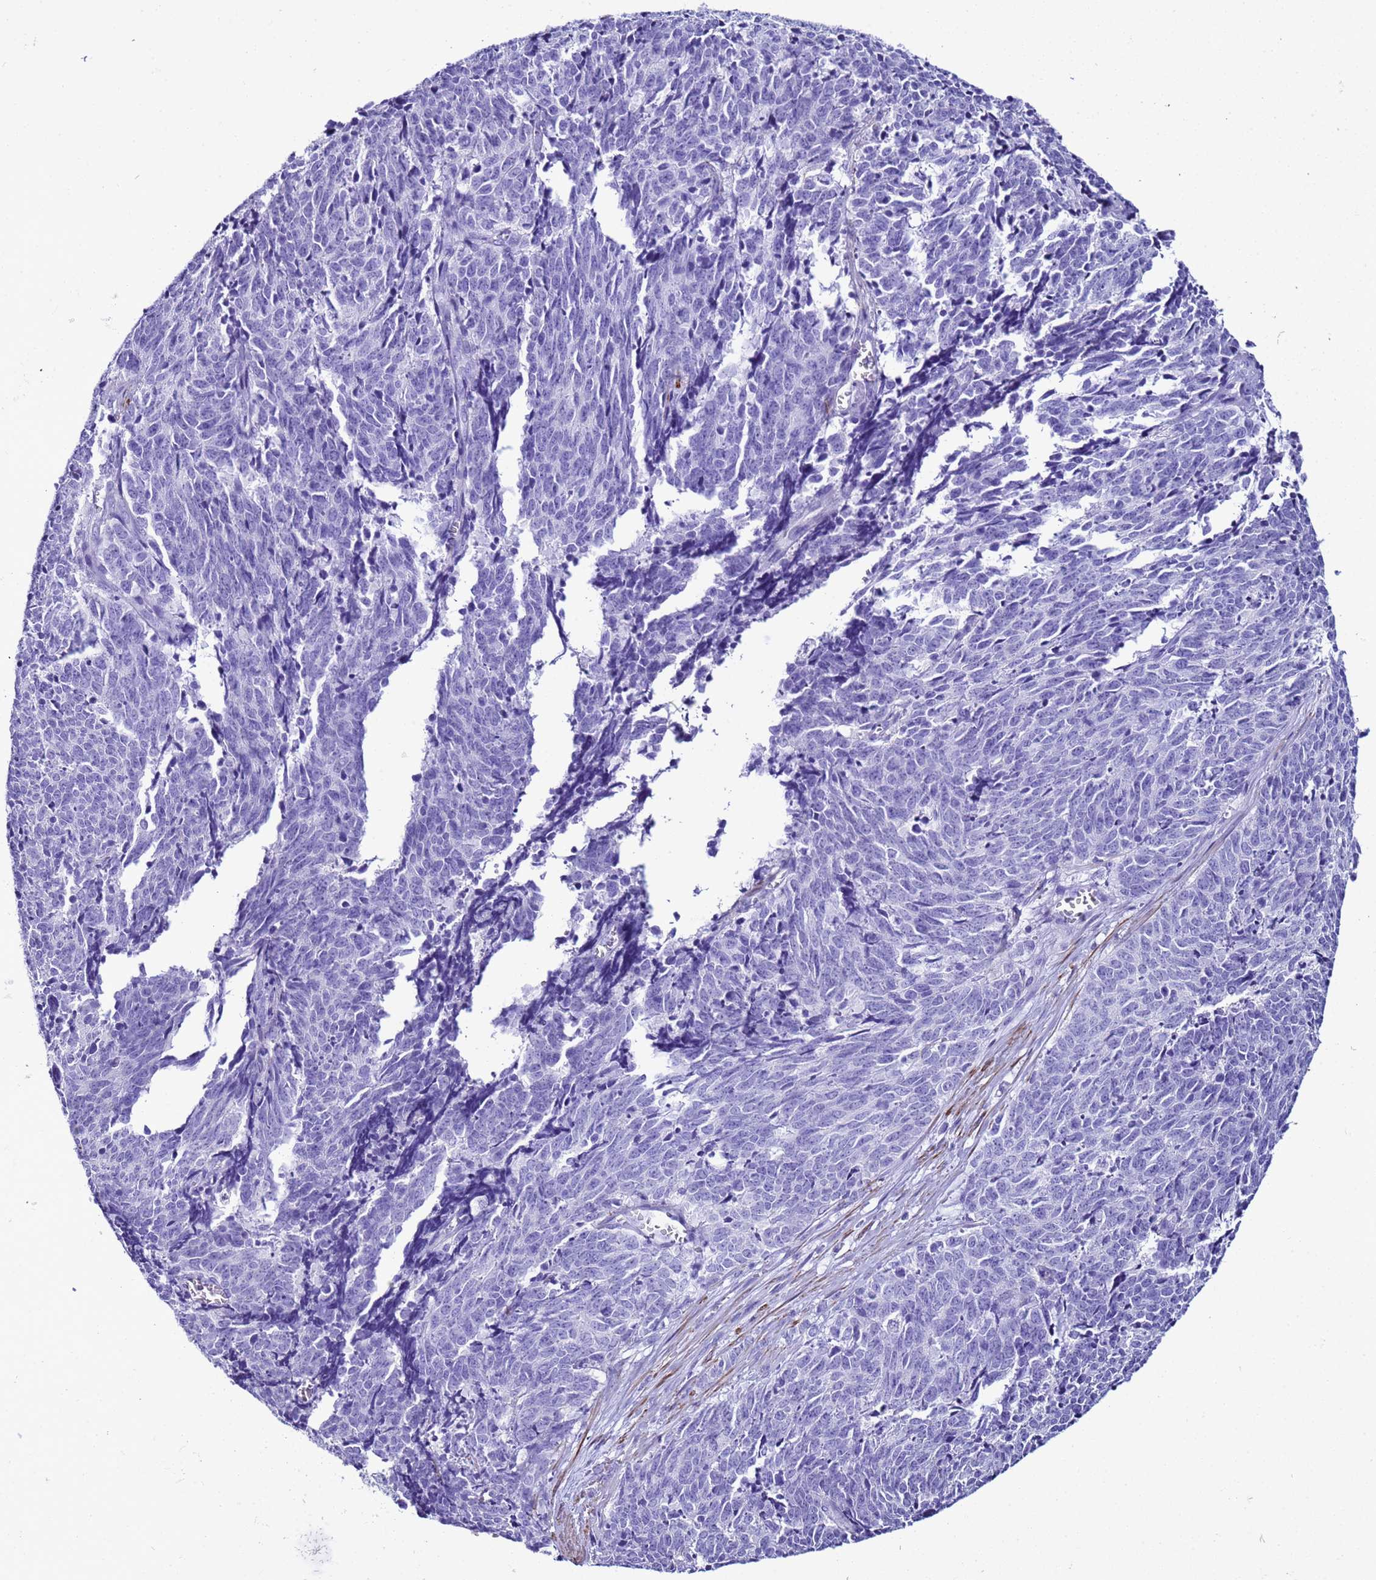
{"staining": {"intensity": "negative", "quantity": "none", "location": "none"}, "tissue": "cervical cancer", "cell_type": "Tumor cells", "image_type": "cancer", "snomed": [{"axis": "morphology", "description": "Squamous cell carcinoma, NOS"}, {"axis": "topography", "description": "Cervix"}], "caption": "DAB immunohistochemical staining of squamous cell carcinoma (cervical) reveals no significant staining in tumor cells. (IHC, brightfield microscopy, high magnification).", "gene": "LCMT1", "patient": {"sex": "female", "age": 29}}